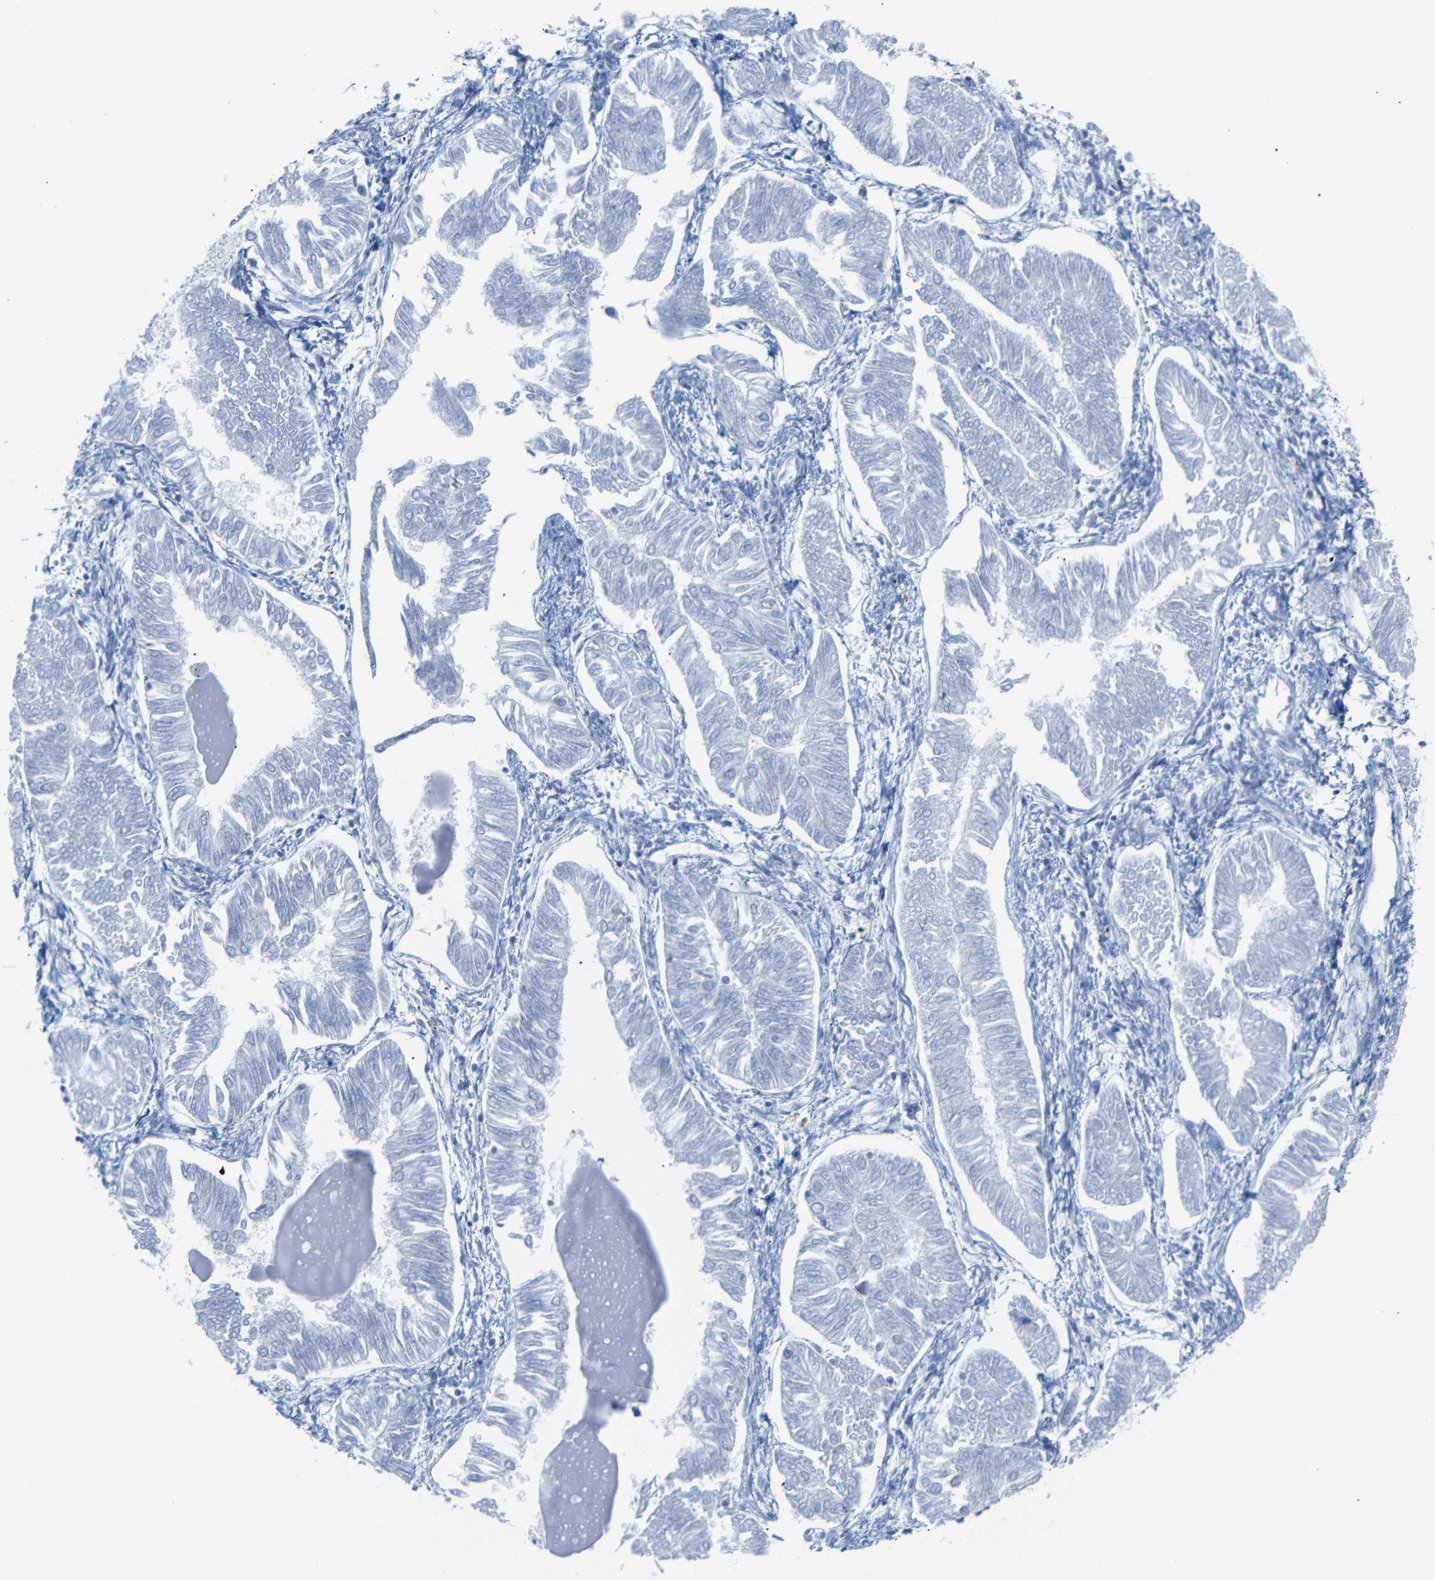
{"staining": {"intensity": "negative", "quantity": "none", "location": "none"}, "tissue": "endometrial cancer", "cell_type": "Tumor cells", "image_type": "cancer", "snomed": [{"axis": "morphology", "description": "Adenocarcinoma, NOS"}, {"axis": "topography", "description": "Endometrium"}], "caption": "This micrograph is of endometrial cancer stained with immunohistochemistry to label a protein in brown with the nuclei are counter-stained blue. There is no expression in tumor cells.", "gene": "DYNAP", "patient": {"sex": "female", "age": 53}}